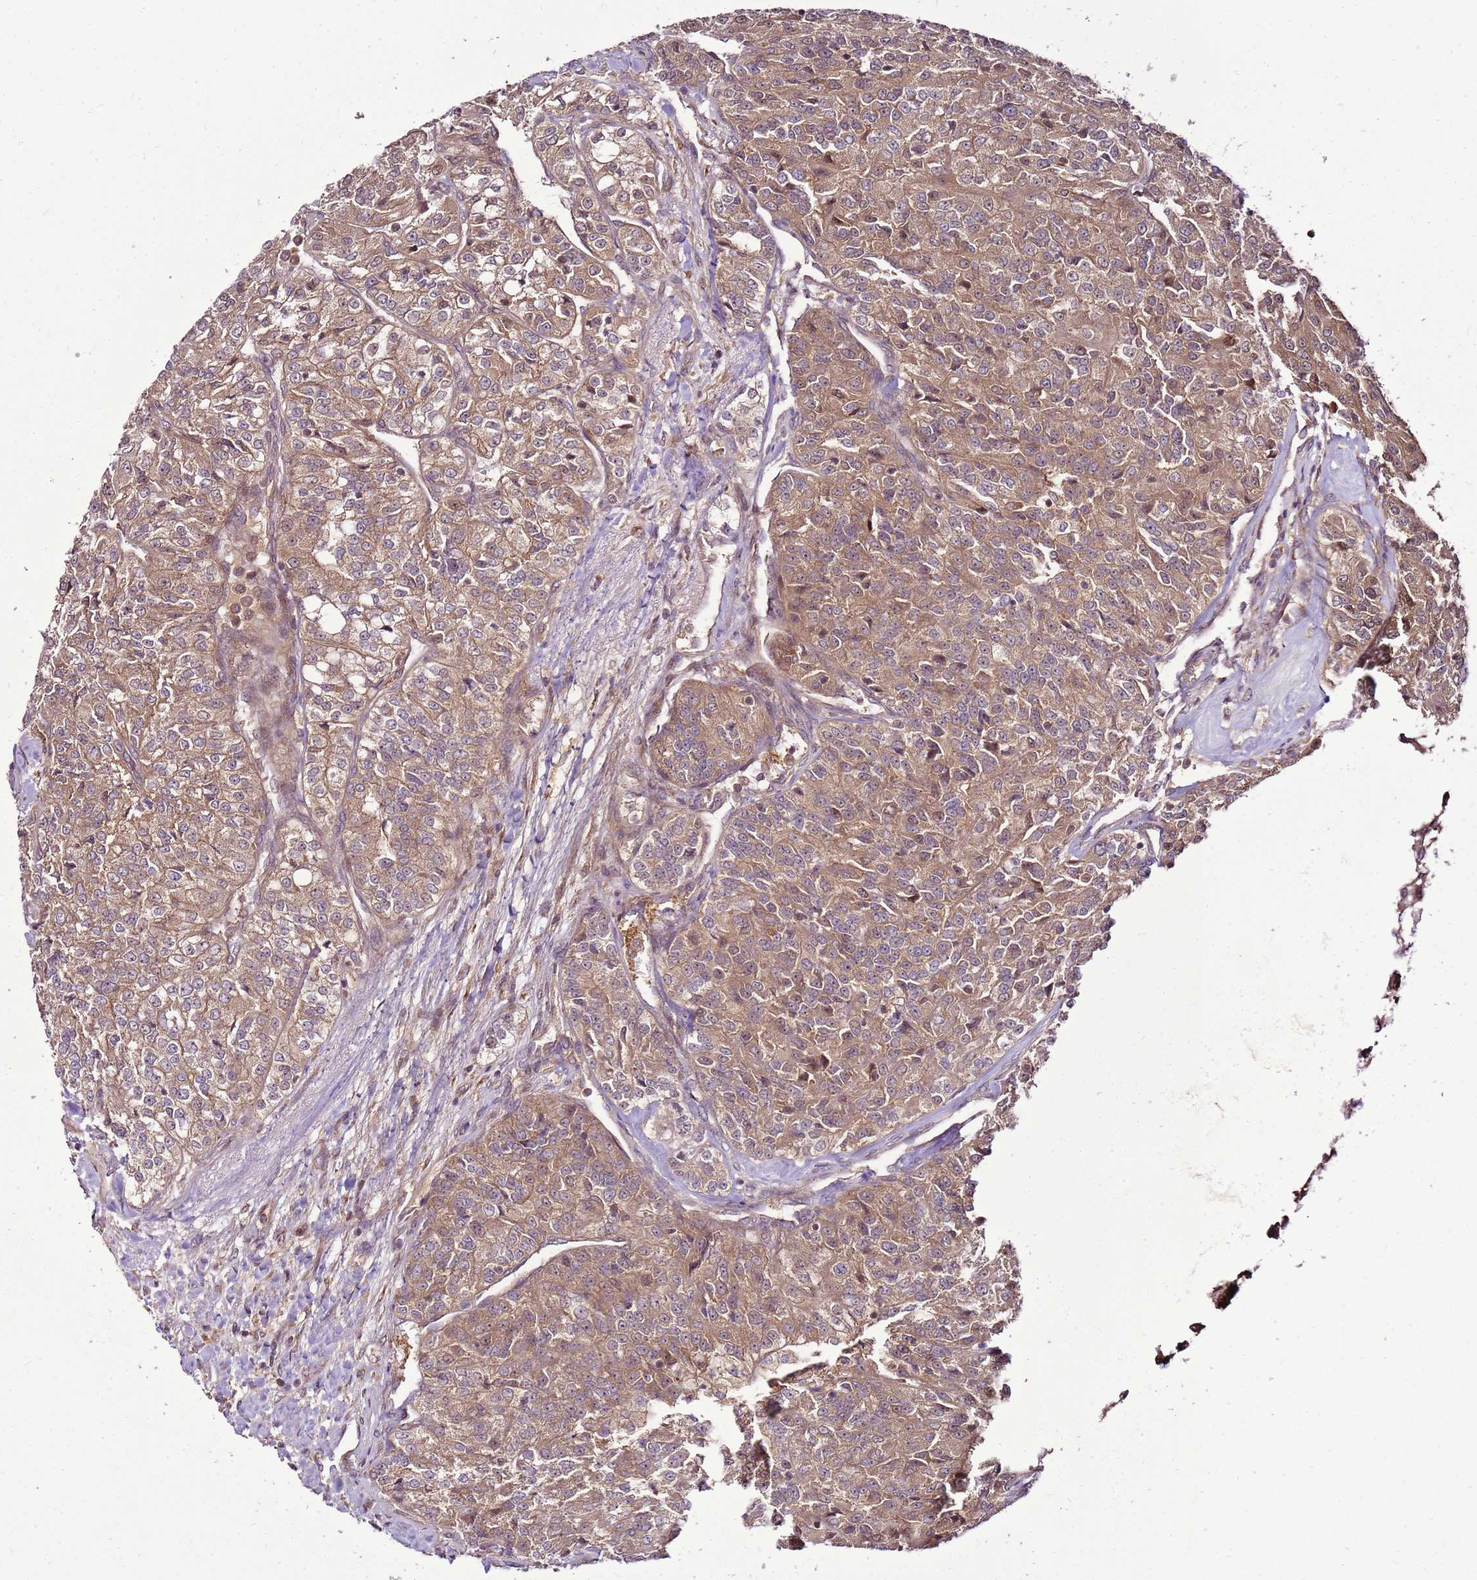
{"staining": {"intensity": "moderate", "quantity": ">75%", "location": "cytoplasmic/membranous"}, "tissue": "renal cancer", "cell_type": "Tumor cells", "image_type": "cancer", "snomed": [{"axis": "morphology", "description": "Adenocarcinoma, NOS"}, {"axis": "topography", "description": "Kidney"}], "caption": "A brown stain labels moderate cytoplasmic/membranous staining of a protein in human adenocarcinoma (renal) tumor cells.", "gene": "RASA3", "patient": {"sex": "female", "age": 63}}